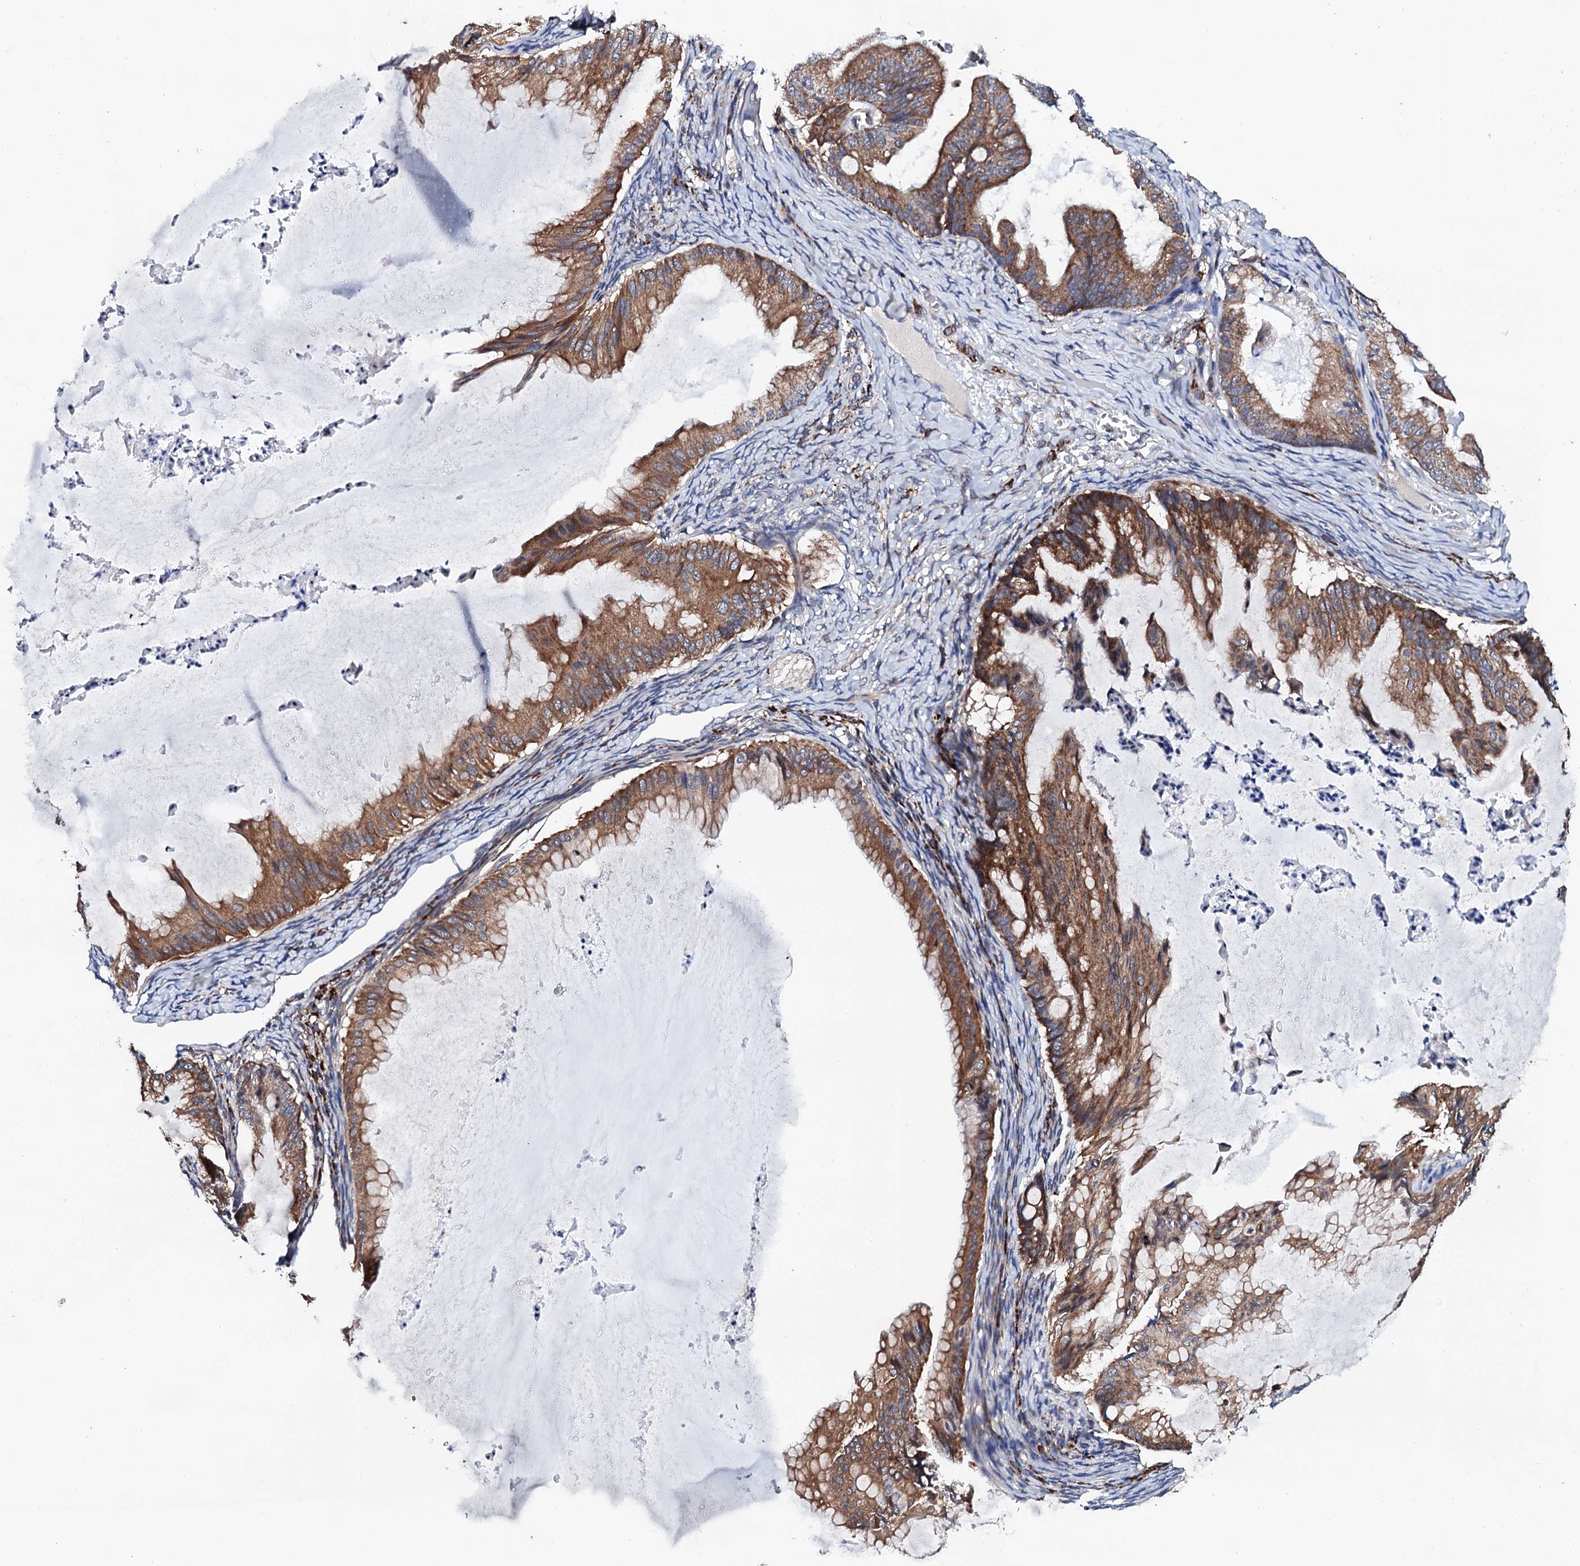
{"staining": {"intensity": "moderate", "quantity": ">75%", "location": "cytoplasmic/membranous"}, "tissue": "ovarian cancer", "cell_type": "Tumor cells", "image_type": "cancer", "snomed": [{"axis": "morphology", "description": "Cystadenocarcinoma, mucinous, NOS"}, {"axis": "topography", "description": "Ovary"}], "caption": "Immunohistochemical staining of human mucinous cystadenocarcinoma (ovarian) exhibits medium levels of moderate cytoplasmic/membranous protein staining in about >75% of tumor cells.", "gene": "COG4", "patient": {"sex": "female", "age": 71}}